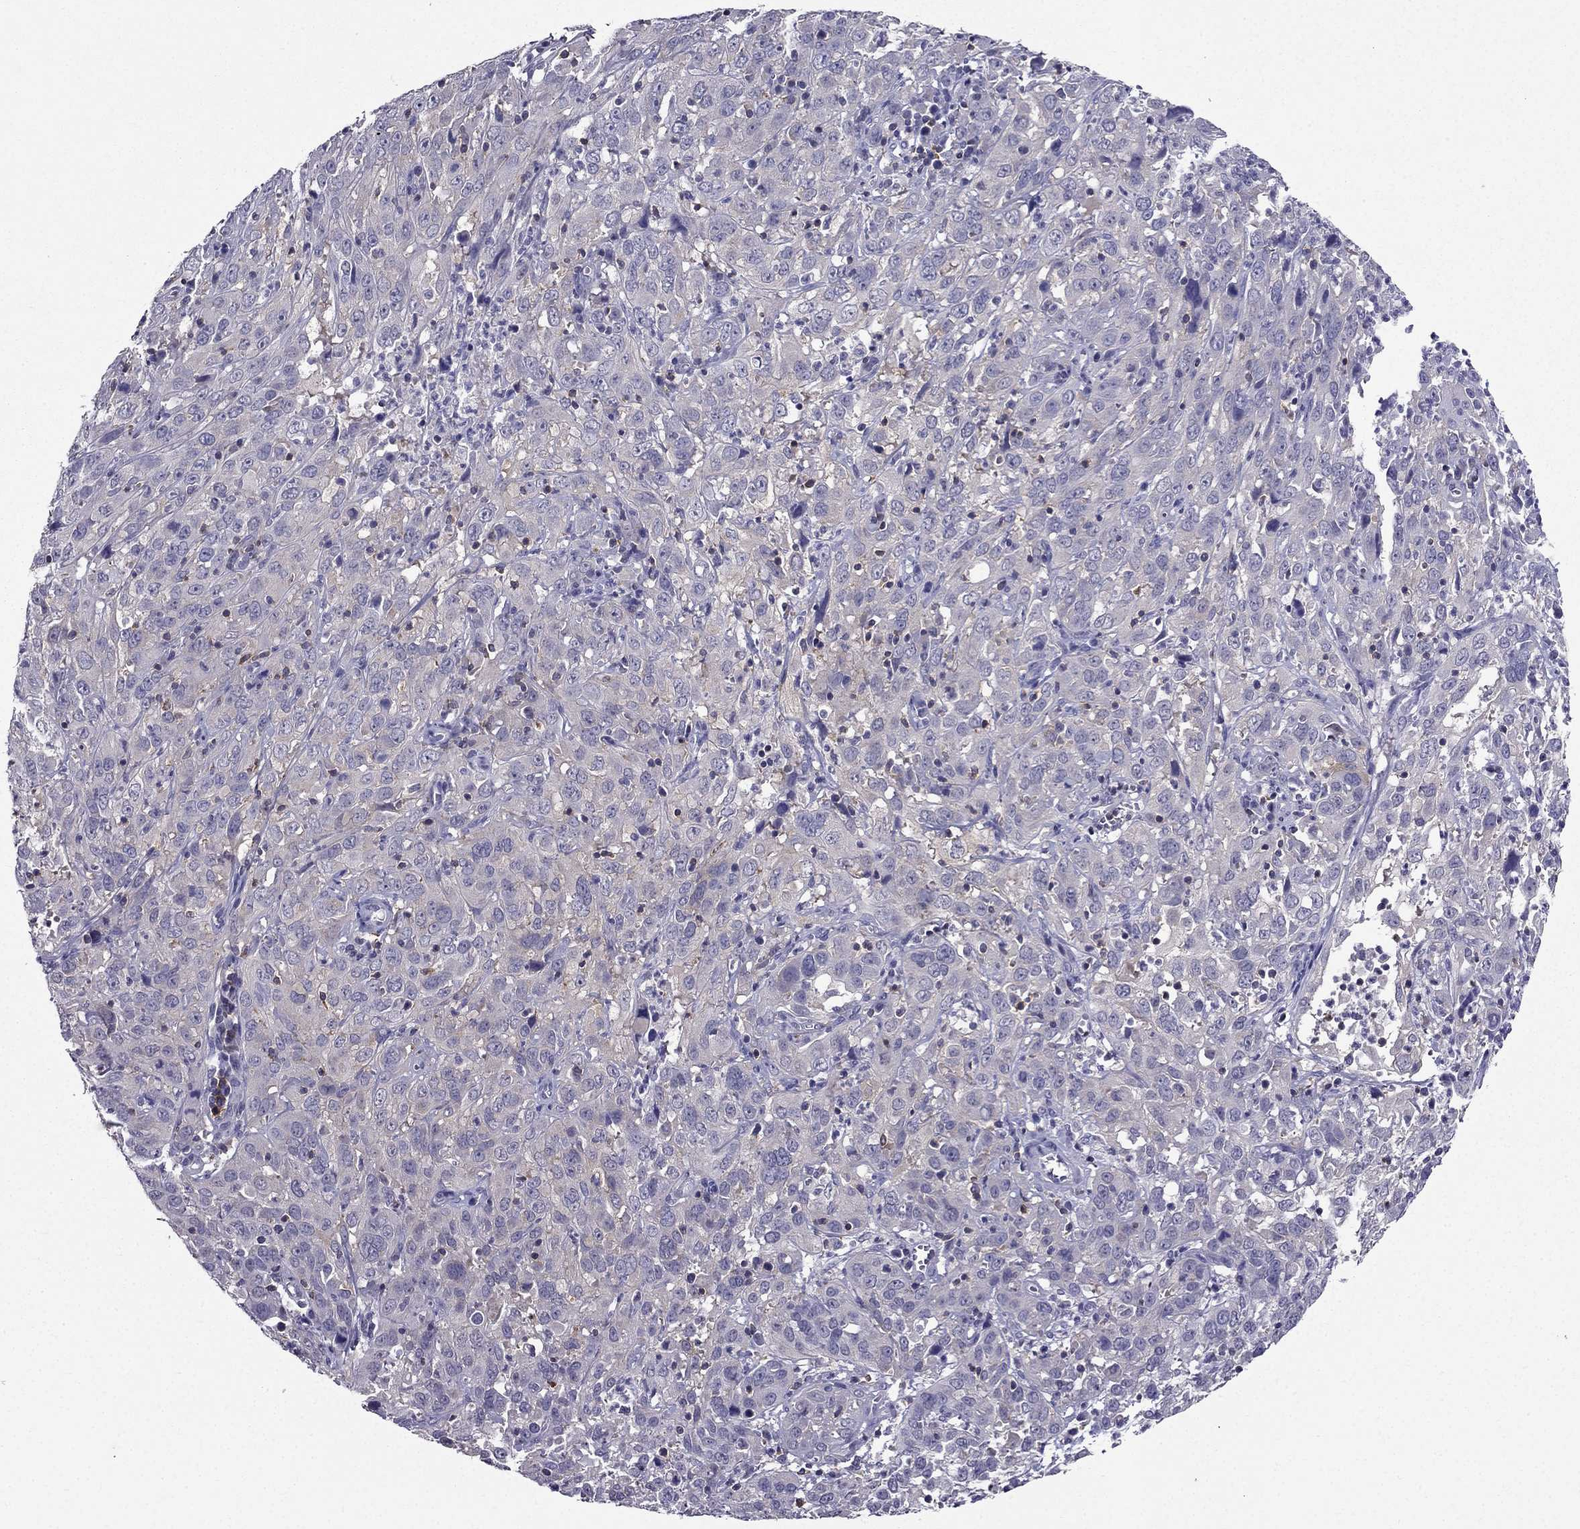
{"staining": {"intensity": "negative", "quantity": "none", "location": "none"}, "tissue": "cervical cancer", "cell_type": "Tumor cells", "image_type": "cancer", "snomed": [{"axis": "morphology", "description": "Squamous cell carcinoma, NOS"}, {"axis": "topography", "description": "Cervix"}], "caption": "An image of cervical cancer (squamous cell carcinoma) stained for a protein demonstrates no brown staining in tumor cells.", "gene": "AAK1", "patient": {"sex": "female", "age": 32}}